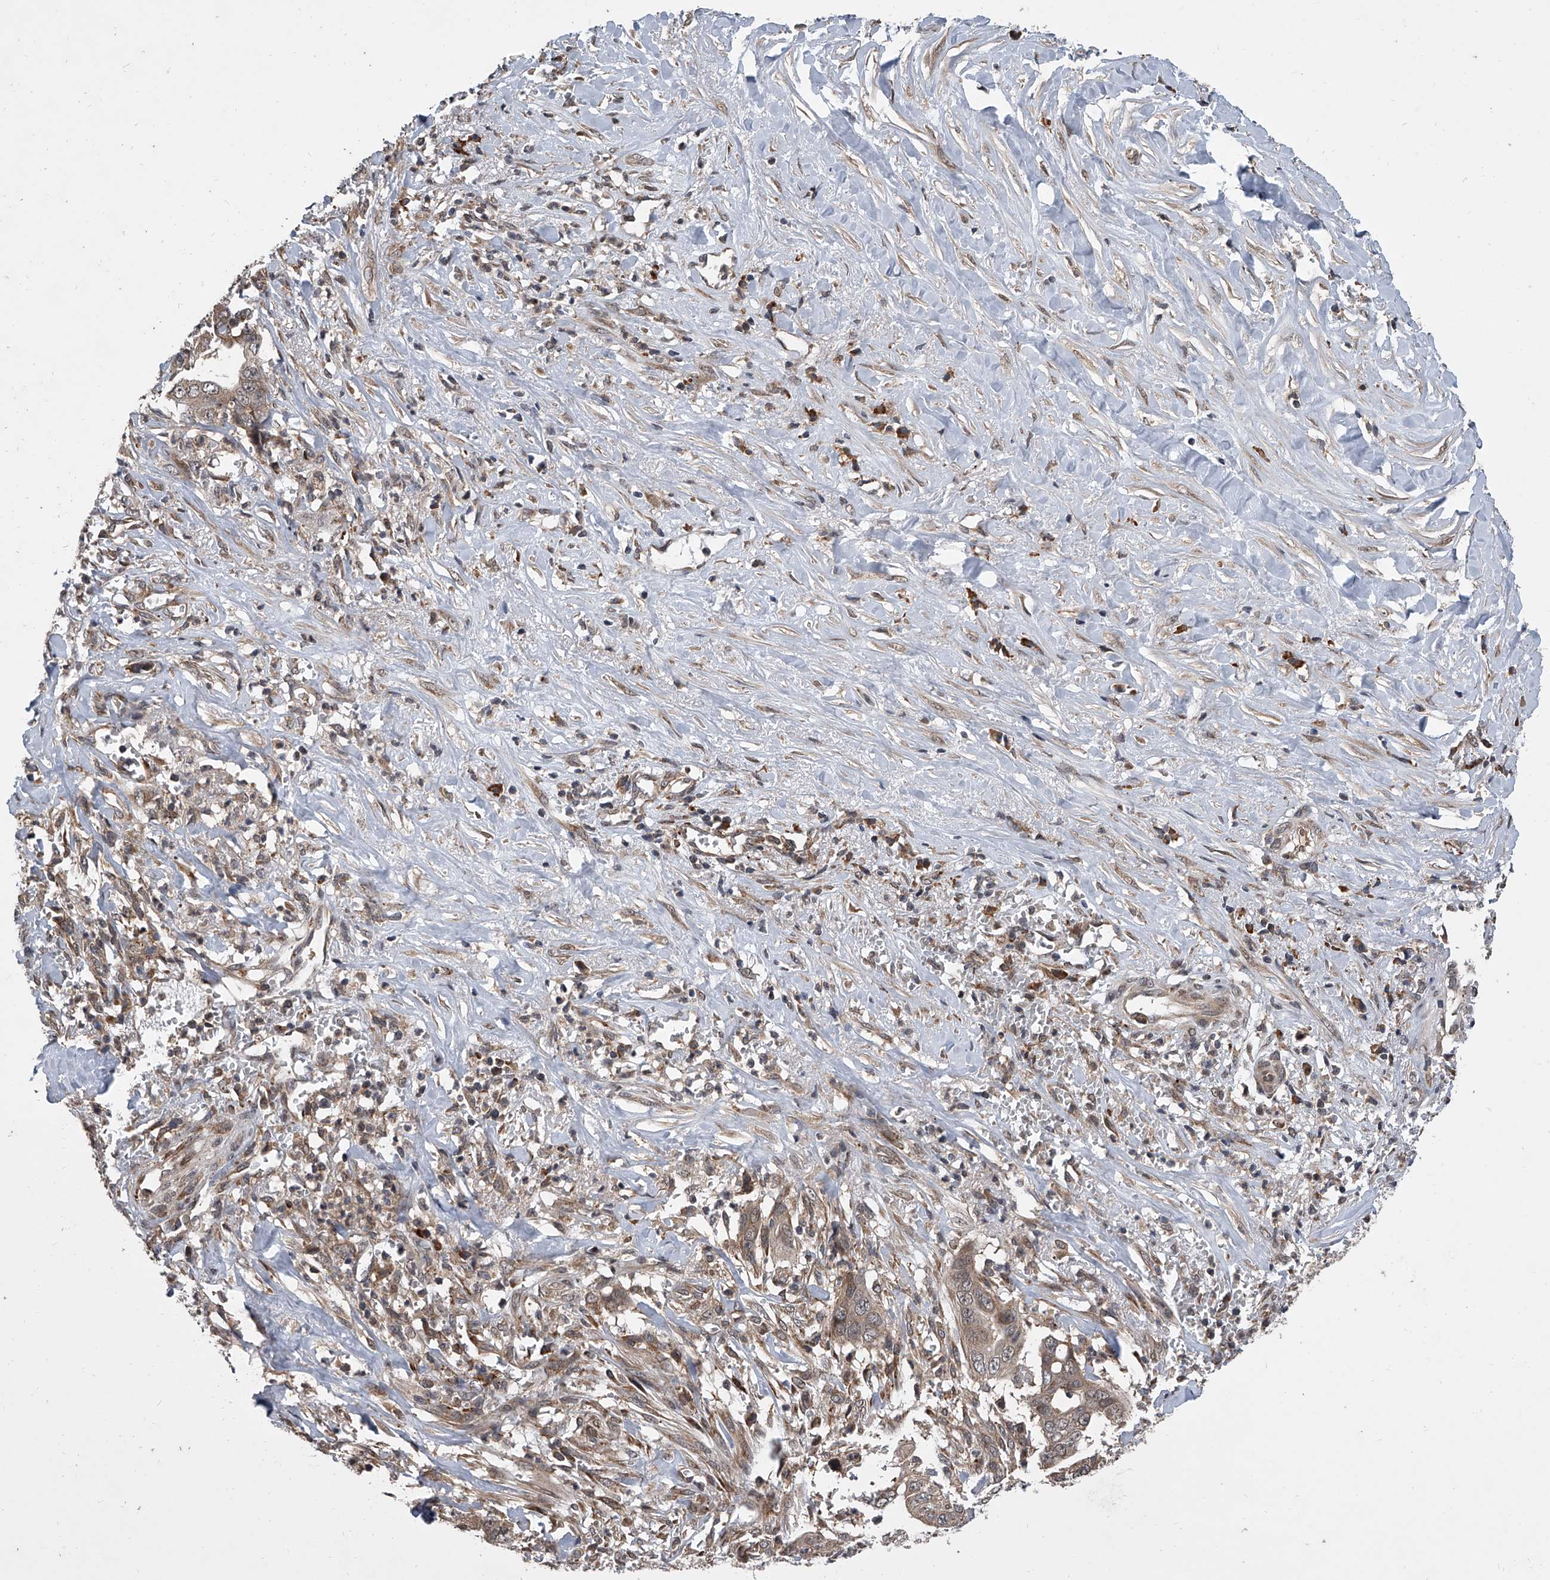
{"staining": {"intensity": "weak", "quantity": ">75%", "location": "cytoplasmic/membranous"}, "tissue": "liver cancer", "cell_type": "Tumor cells", "image_type": "cancer", "snomed": [{"axis": "morphology", "description": "Cholangiocarcinoma"}, {"axis": "topography", "description": "Liver"}], "caption": "Liver cancer (cholangiocarcinoma) tissue demonstrates weak cytoplasmic/membranous expression in about >75% of tumor cells", "gene": "GEMIN8", "patient": {"sex": "female", "age": 79}}